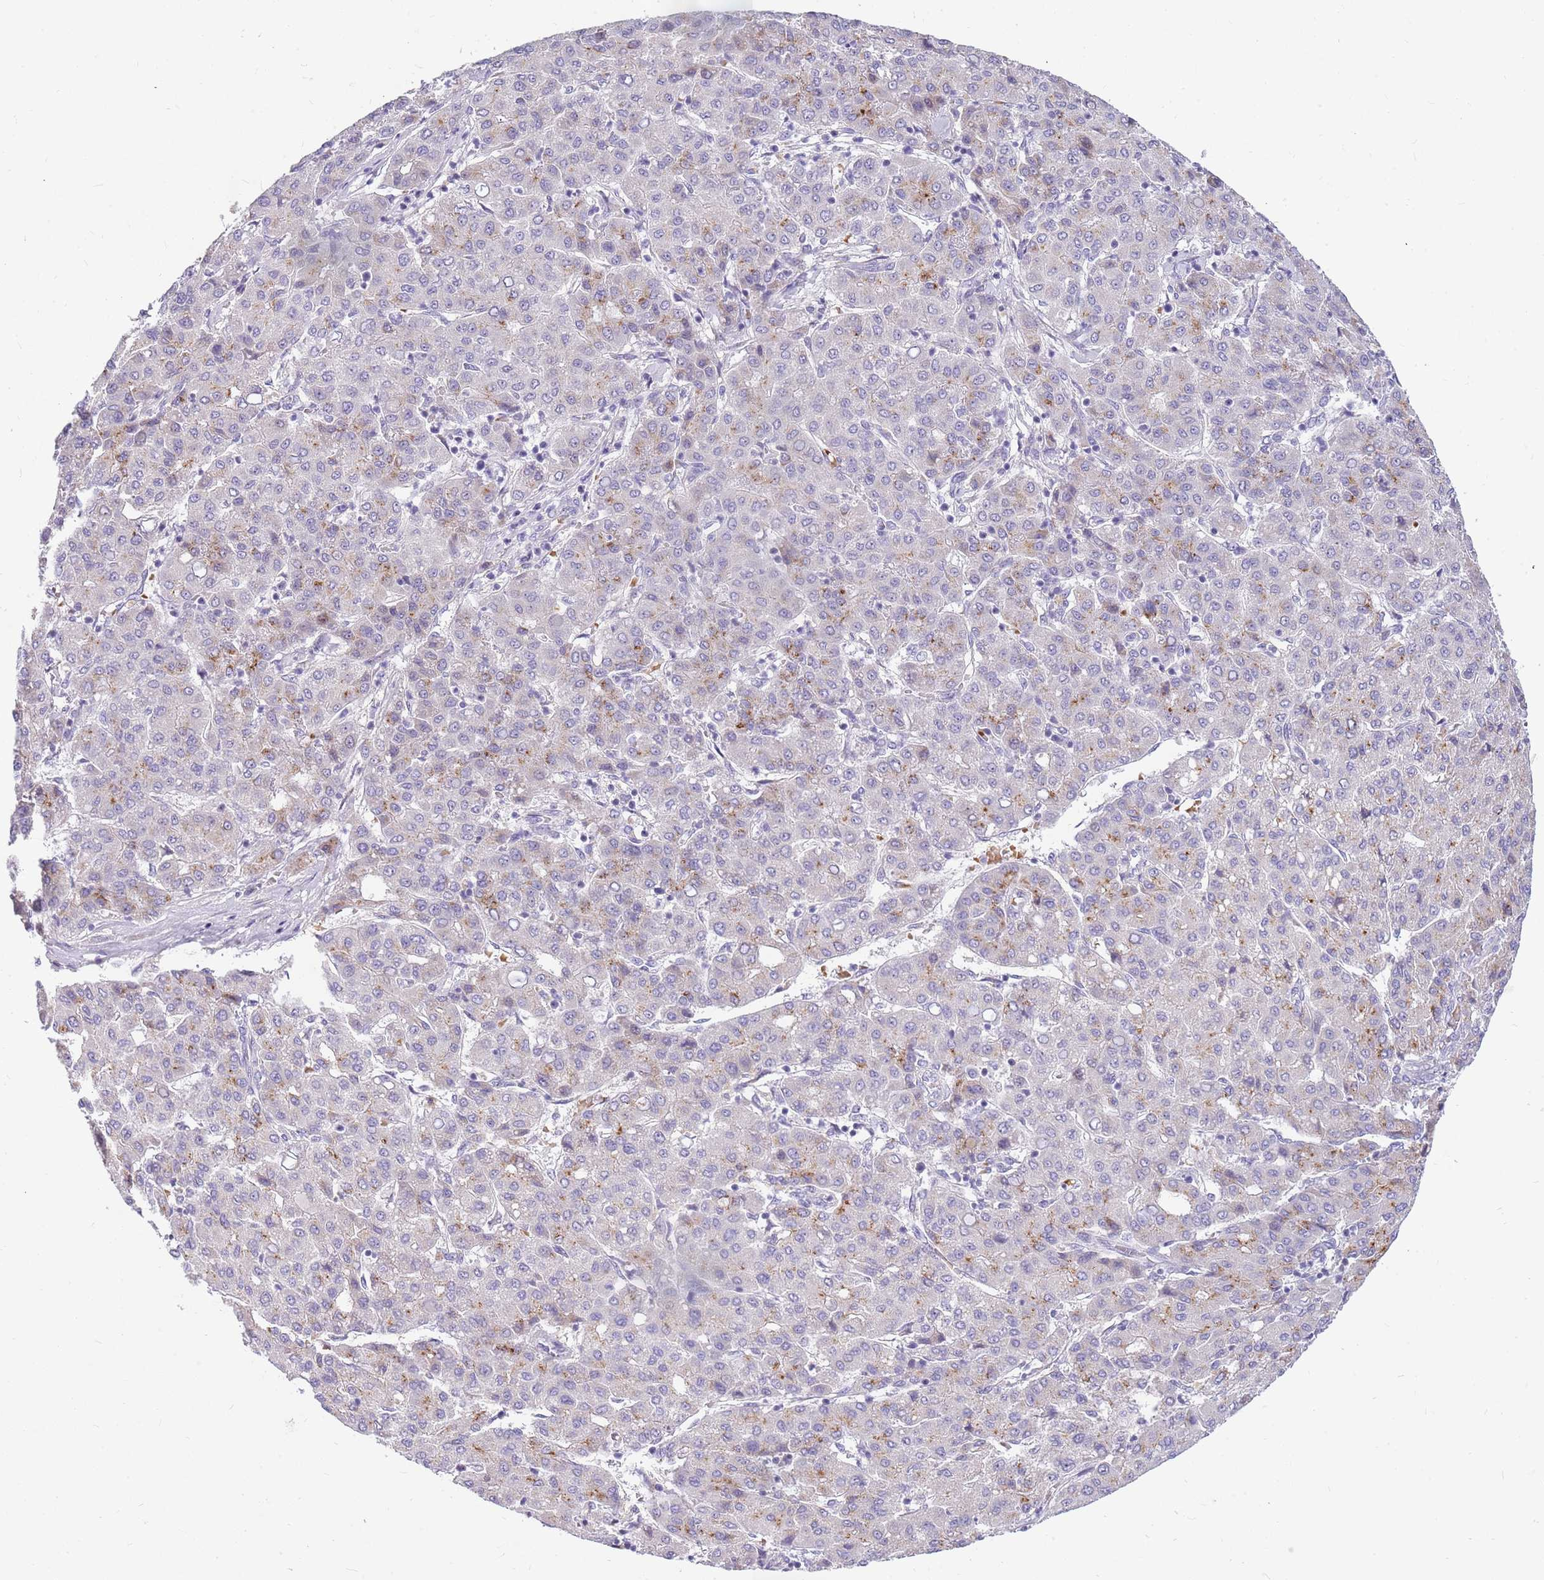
{"staining": {"intensity": "moderate", "quantity": "<25%", "location": "cytoplasmic/membranous"}, "tissue": "liver cancer", "cell_type": "Tumor cells", "image_type": "cancer", "snomed": [{"axis": "morphology", "description": "Carcinoma, Hepatocellular, NOS"}, {"axis": "topography", "description": "Liver"}], "caption": "Tumor cells show low levels of moderate cytoplasmic/membranous staining in approximately <25% of cells in human liver hepatocellular carcinoma.", "gene": "DNAJA3", "patient": {"sex": "male", "age": 65}}